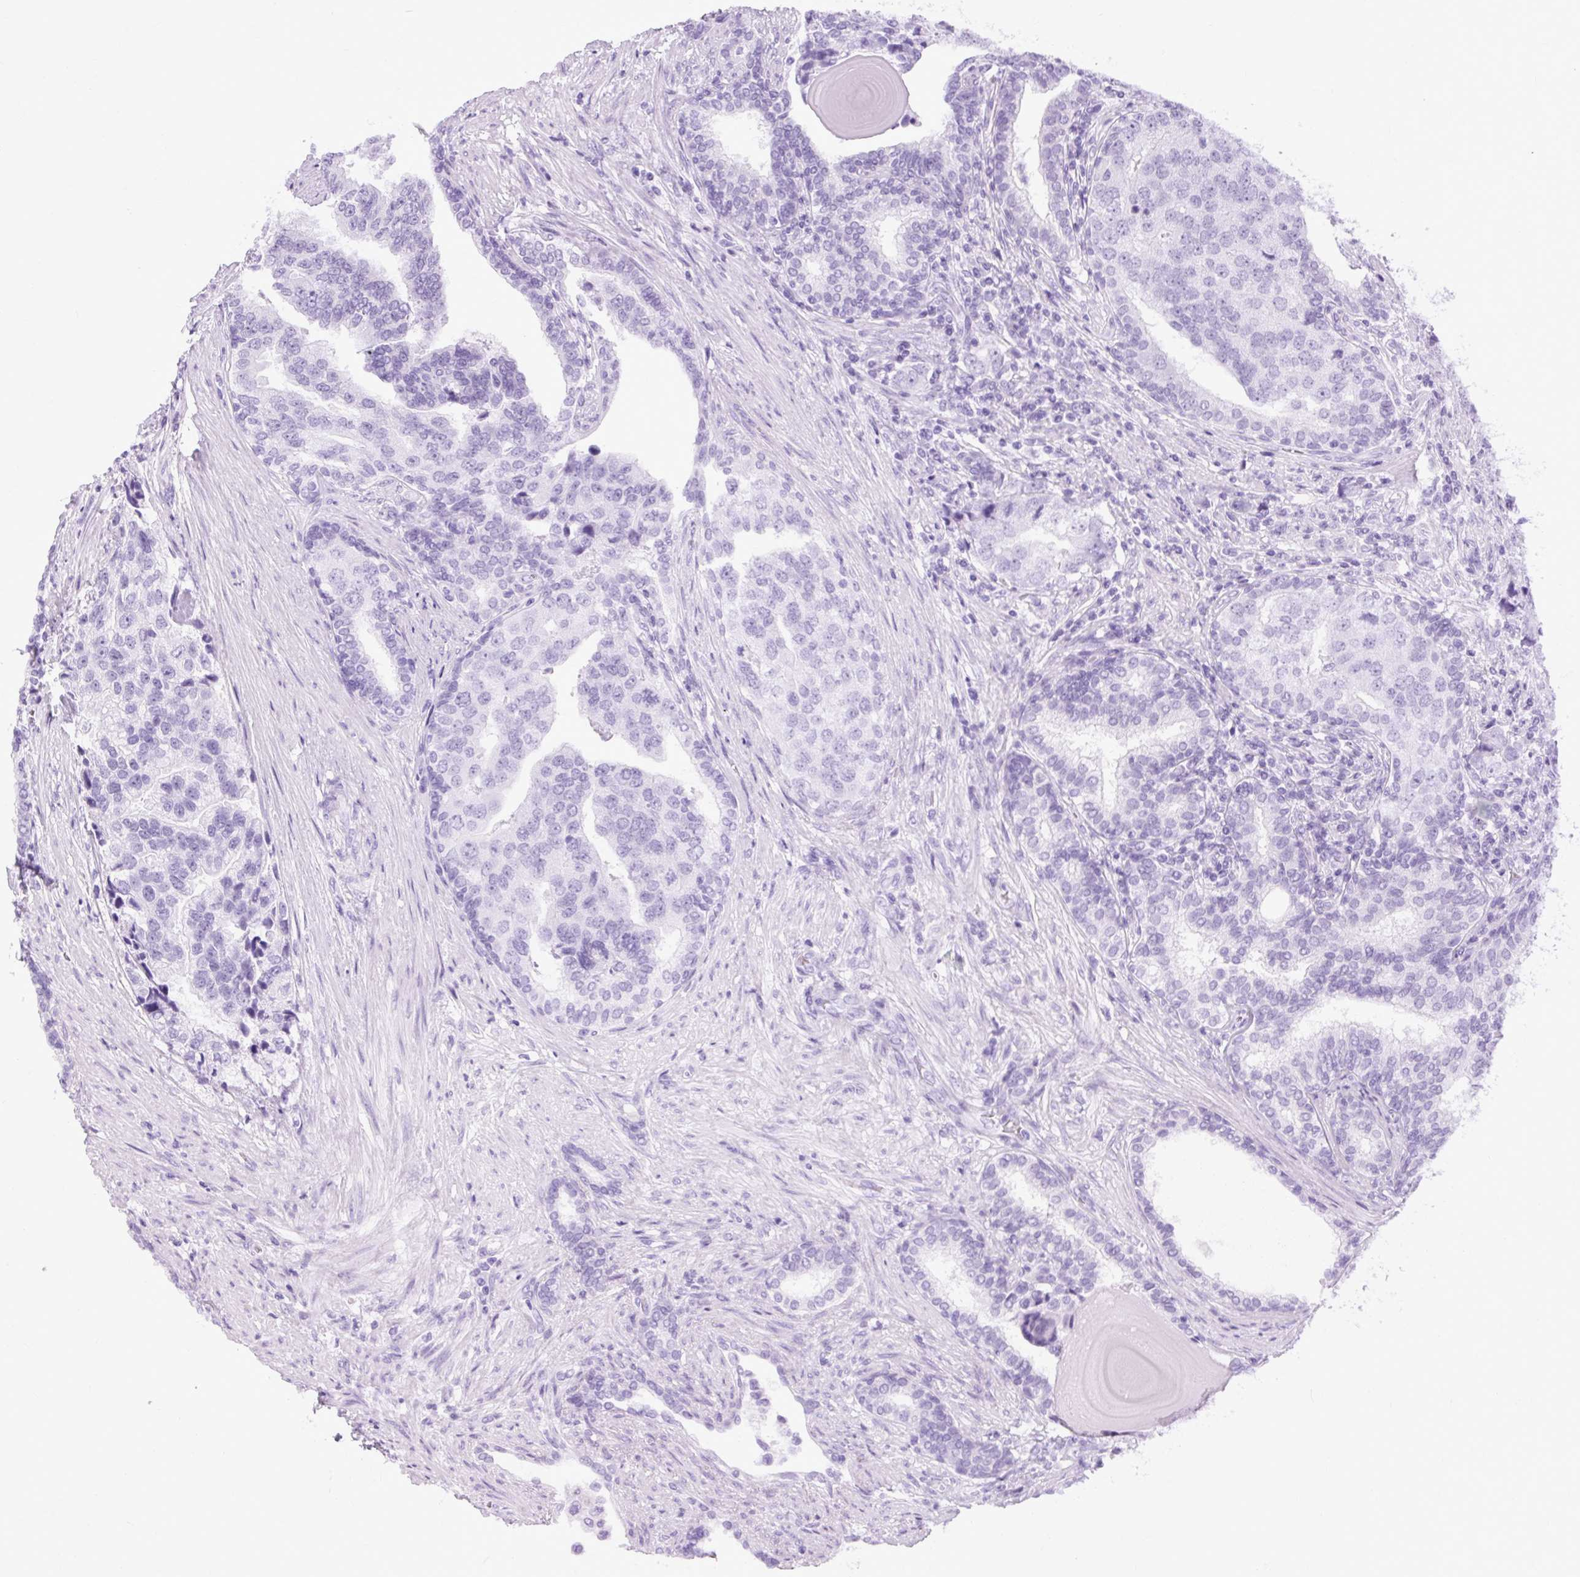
{"staining": {"intensity": "negative", "quantity": "none", "location": "none"}, "tissue": "prostate cancer", "cell_type": "Tumor cells", "image_type": "cancer", "snomed": [{"axis": "morphology", "description": "Adenocarcinoma, High grade"}, {"axis": "topography", "description": "Prostate"}], "caption": "An image of human prostate cancer is negative for staining in tumor cells.", "gene": "FABP7", "patient": {"sex": "male", "age": 68}}